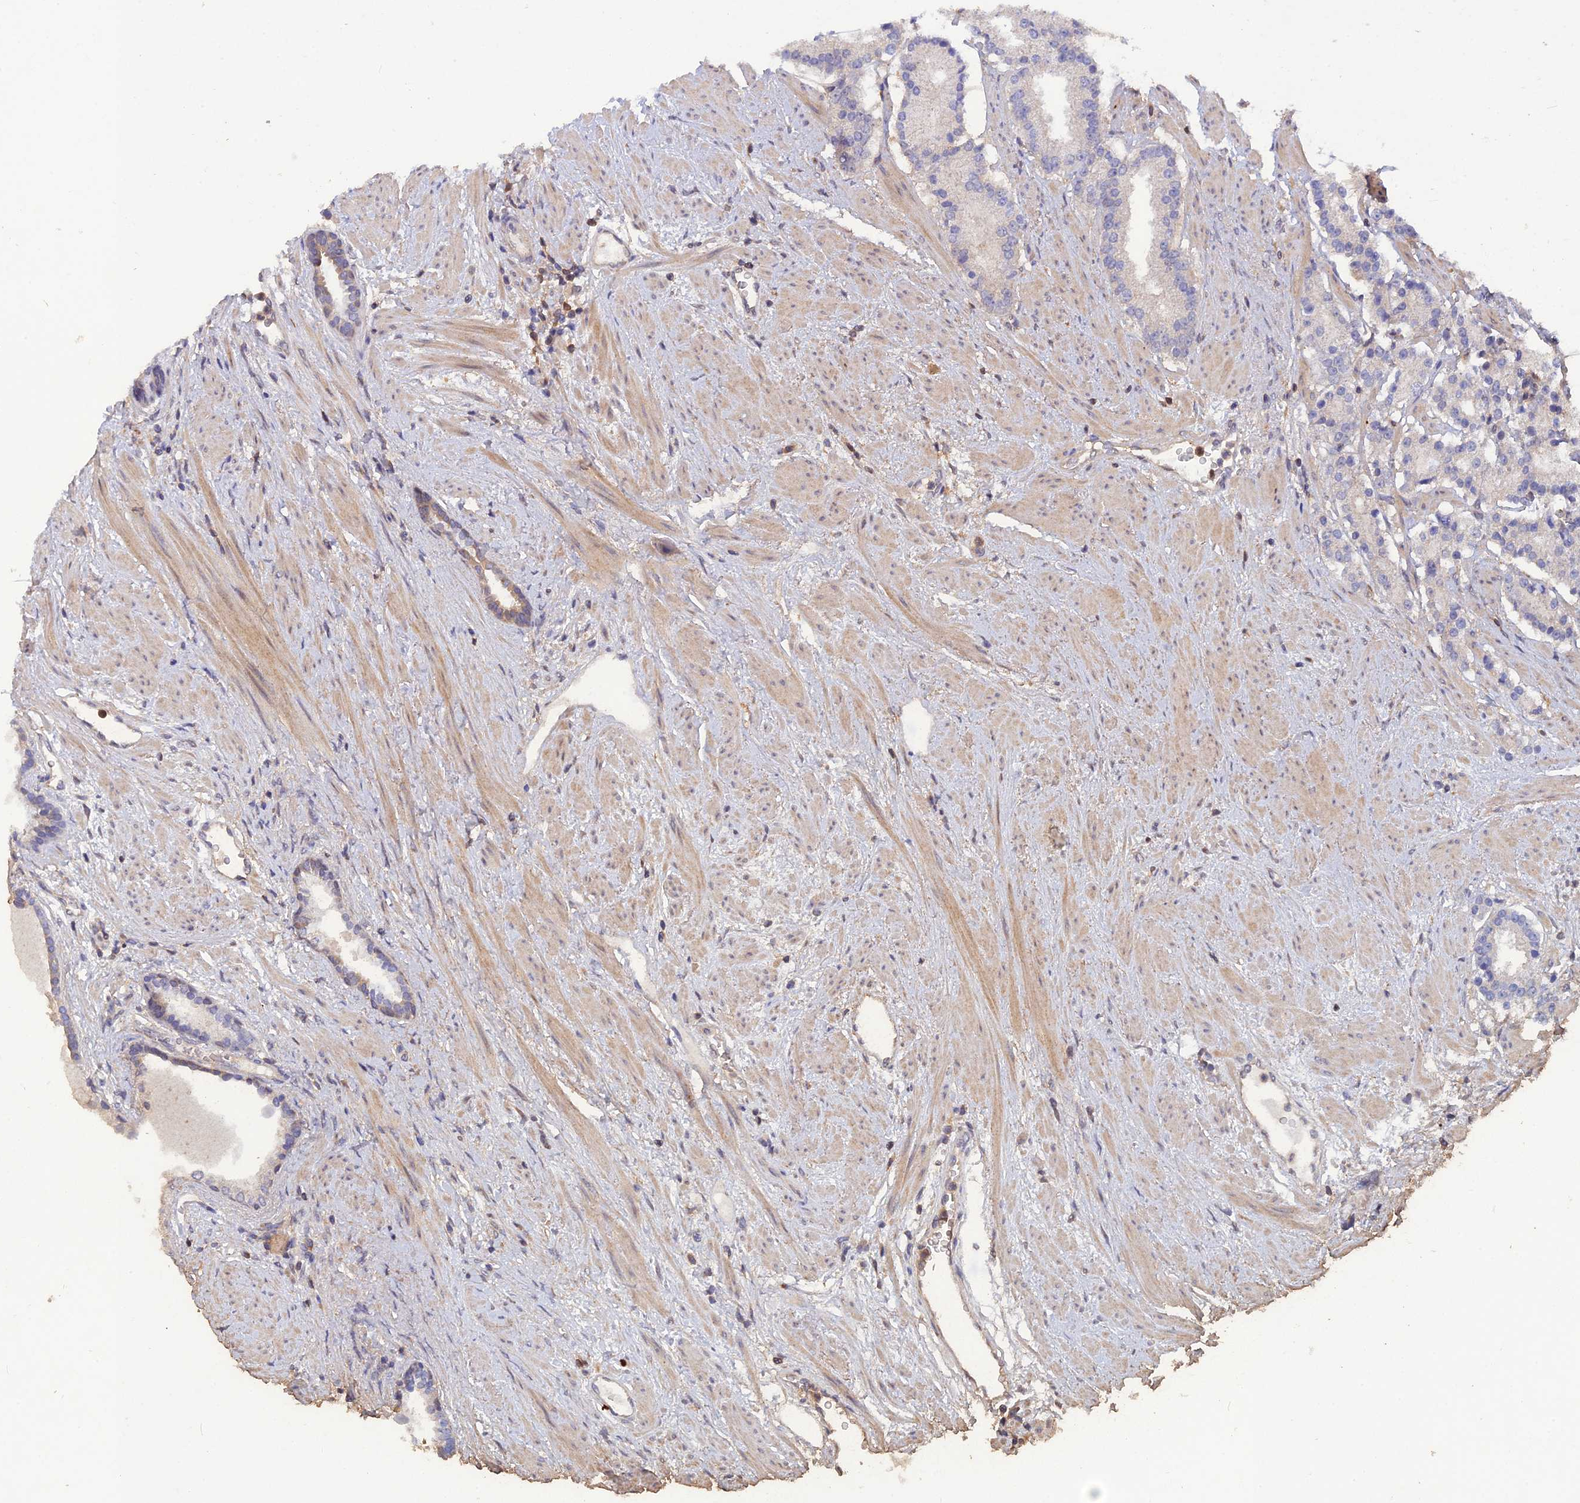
{"staining": {"intensity": "negative", "quantity": "none", "location": "none"}, "tissue": "prostate cancer", "cell_type": "Tumor cells", "image_type": "cancer", "snomed": [{"axis": "morphology", "description": "Adenocarcinoma, Low grade"}, {"axis": "topography", "description": "Prostate"}], "caption": "Immunohistochemistry photomicrograph of human prostate low-grade adenocarcinoma stained for a protein (brown), which shows no expression in tumor cells.", "gene": "BLVRA", "patient": {"sex": "male", "age": 59}}